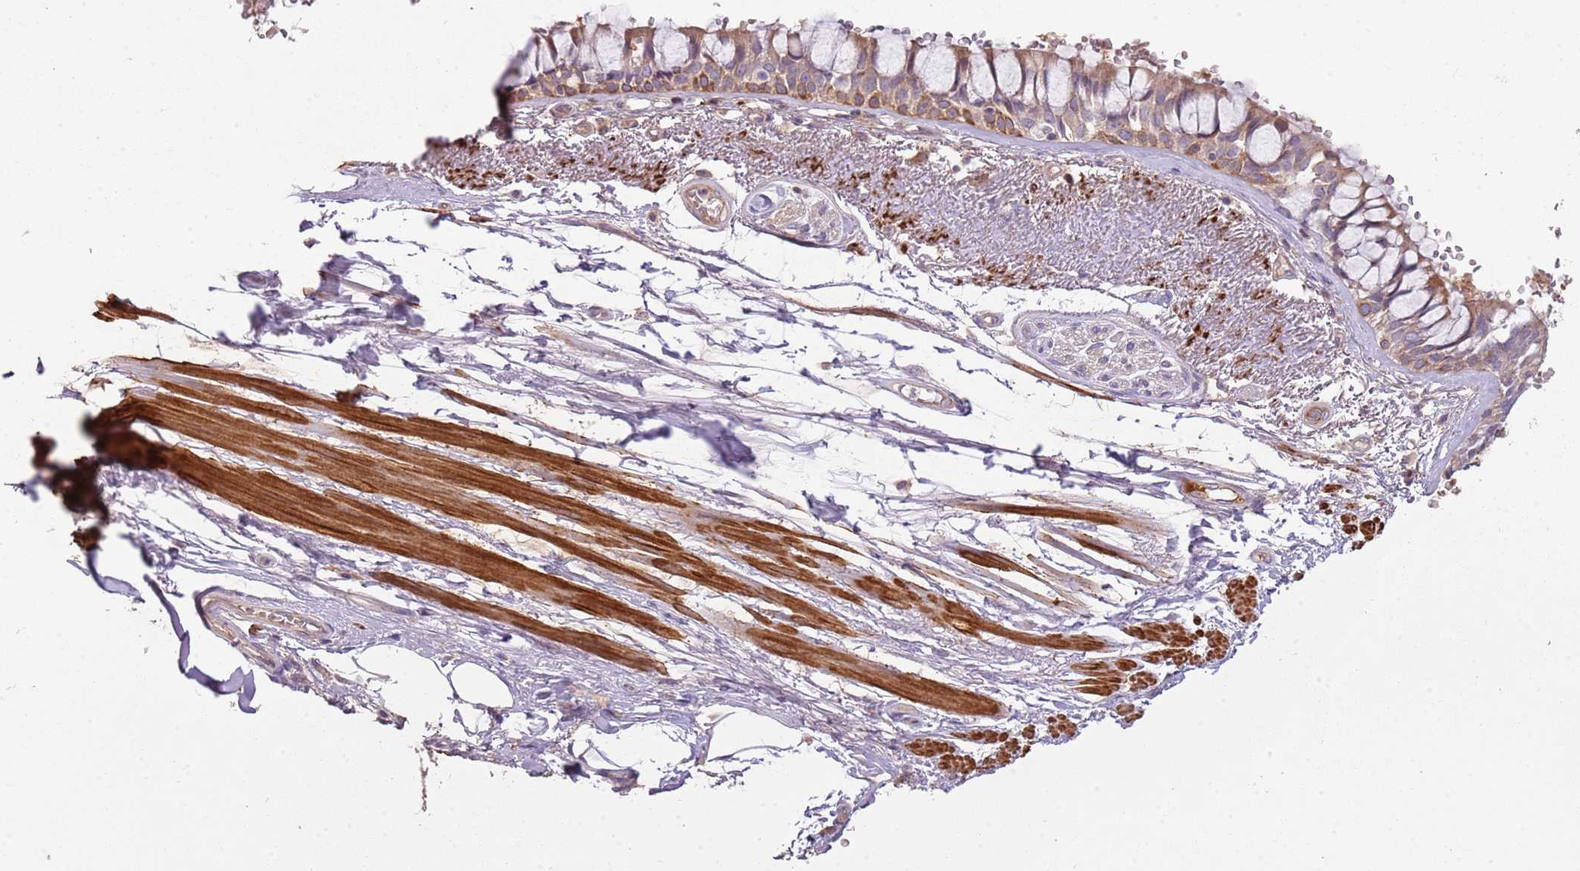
{"staining": {"intensity": "moderate", "quantity": ">75%", "location": "cytoplasmic/membranous"}, "tissue": "bronchus", "cell_type": "Respiratory epithelial cells", "image_type": "normal", "snomed": [{"axis": "morphology", "description": "Normal tissue, NOS"}, {"axis": "topography", "description": "Bronchus"}], "caption": "This histopathology image exhibits benign bronchus stained with immunohistochemistry (IHC) to label a protein in brown. The cytoplasmic/membranous of respiratory epithelial cells show moderate positivity for the protein. Nuclei are counter-stained blue.", "gene": "RNF128", "patient": {"sex": "male", "age": 66}}